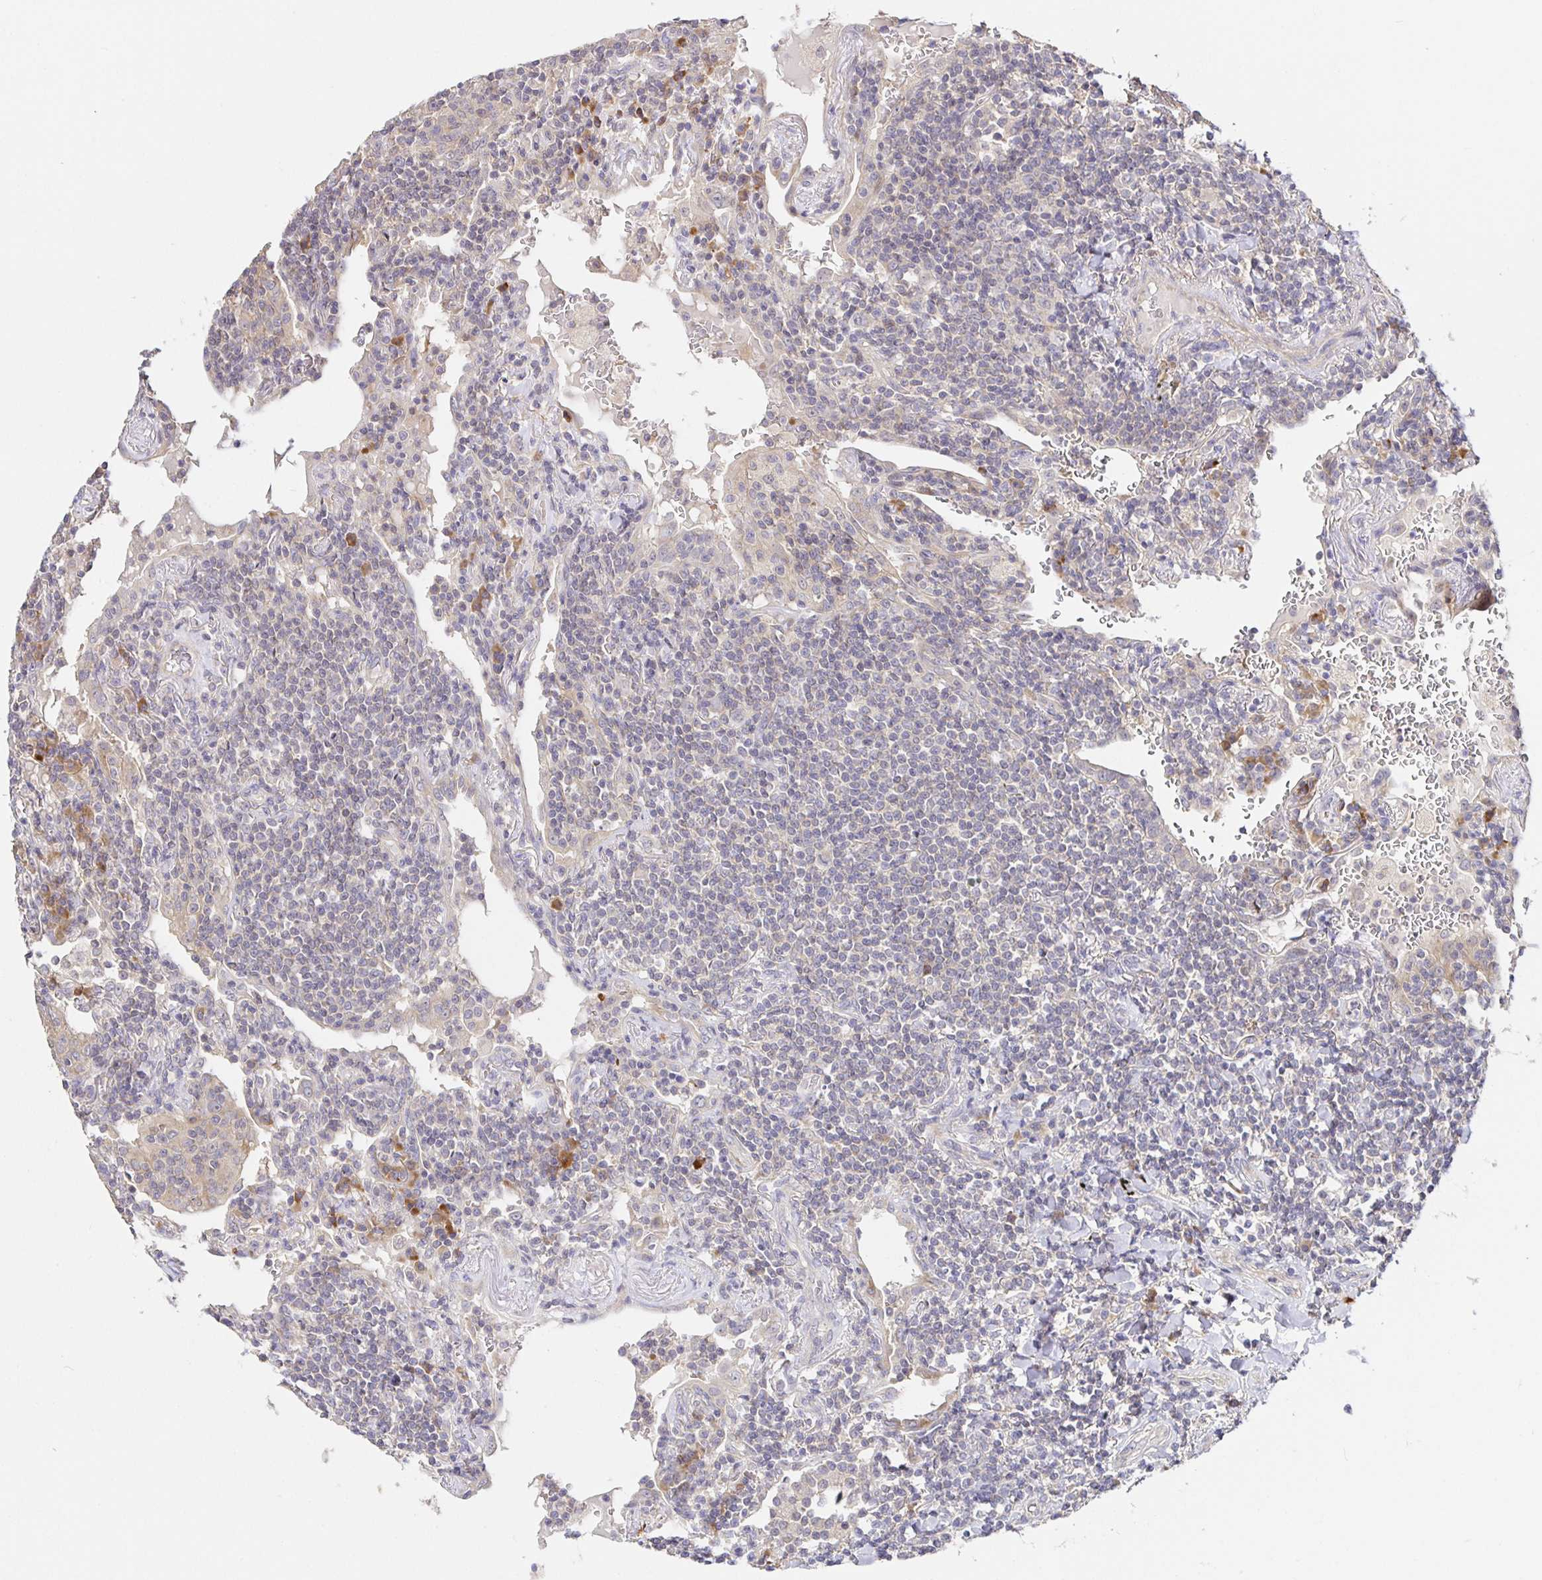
{"staining": {"intensity": "negative", "quantity": "none", "location": "none"}, "tissue": "lymphoma", "cell_type": "Tumor cells", "image_type": "cancer", "snomed": [{"axis": "morphology", "description": "Malignant lymphoma, non-Hodgkin's type, Low grade"}, {"axis": "topography", "description": "Lung"}], "caption": "An image of malignant lymphoma, non-Hodgkin's type (low-grade) stained for a protein shows no brown staining in tumor cells.", "gene": "ZDHHC11", "patient": {"sex": "female", "age": 71}}